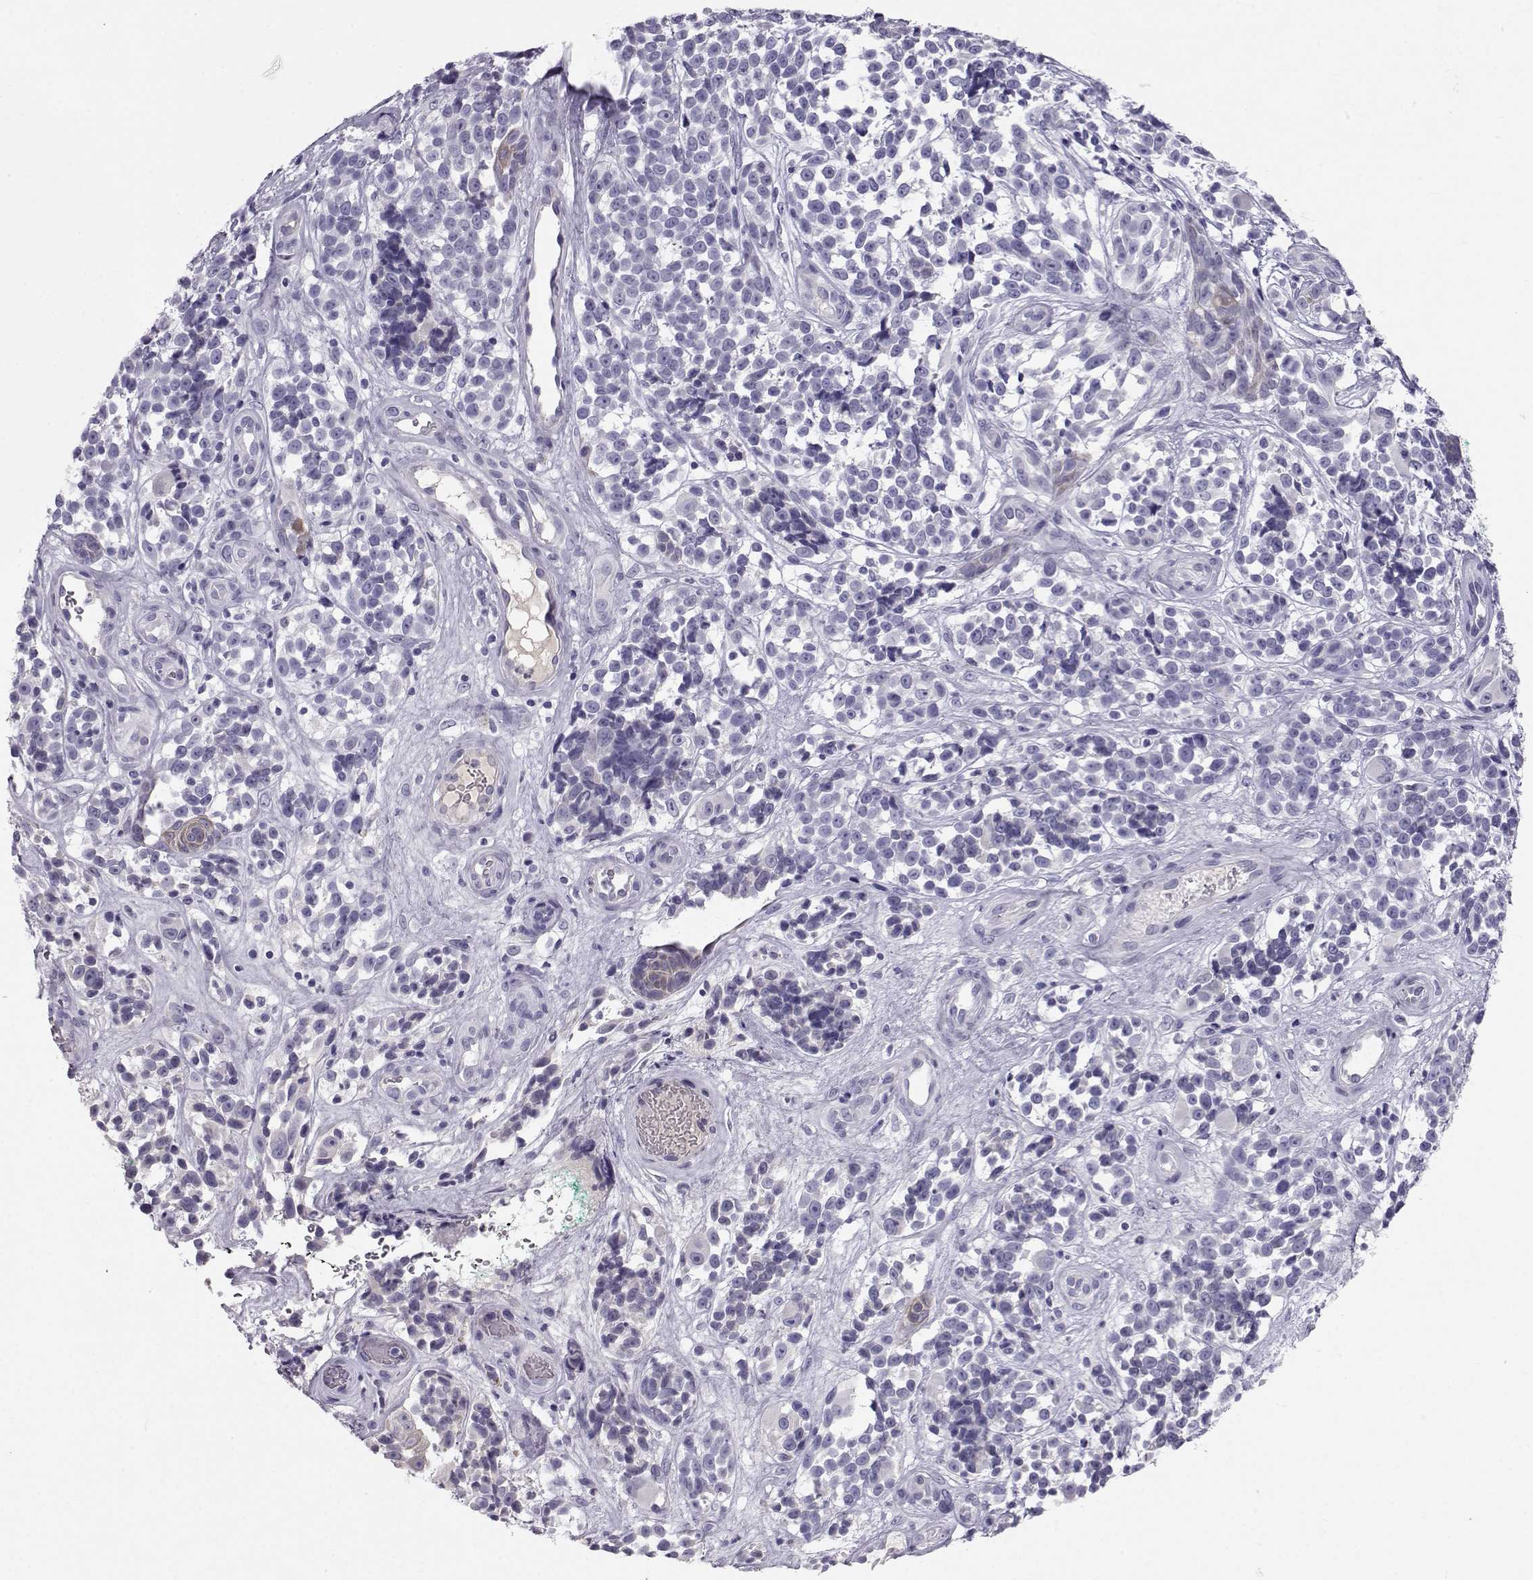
{"staining": {"intensity": "negative", "quantity": "none", "location": "none"}, "tissue": "melanoma", "cell_type": "Tumor cells", "image_type": "cancer", "snomed": [{"axis": "morphology", "description": "Malignant melanoma, NOS"}, {"axis": "topography", "description": "Skin"}], "caption": "A micrograph of melanoma stained for a protein displays no brown staining in tumor cells.", "gene": "GPR26", "patient": {"sex": "female", "age": 88}}